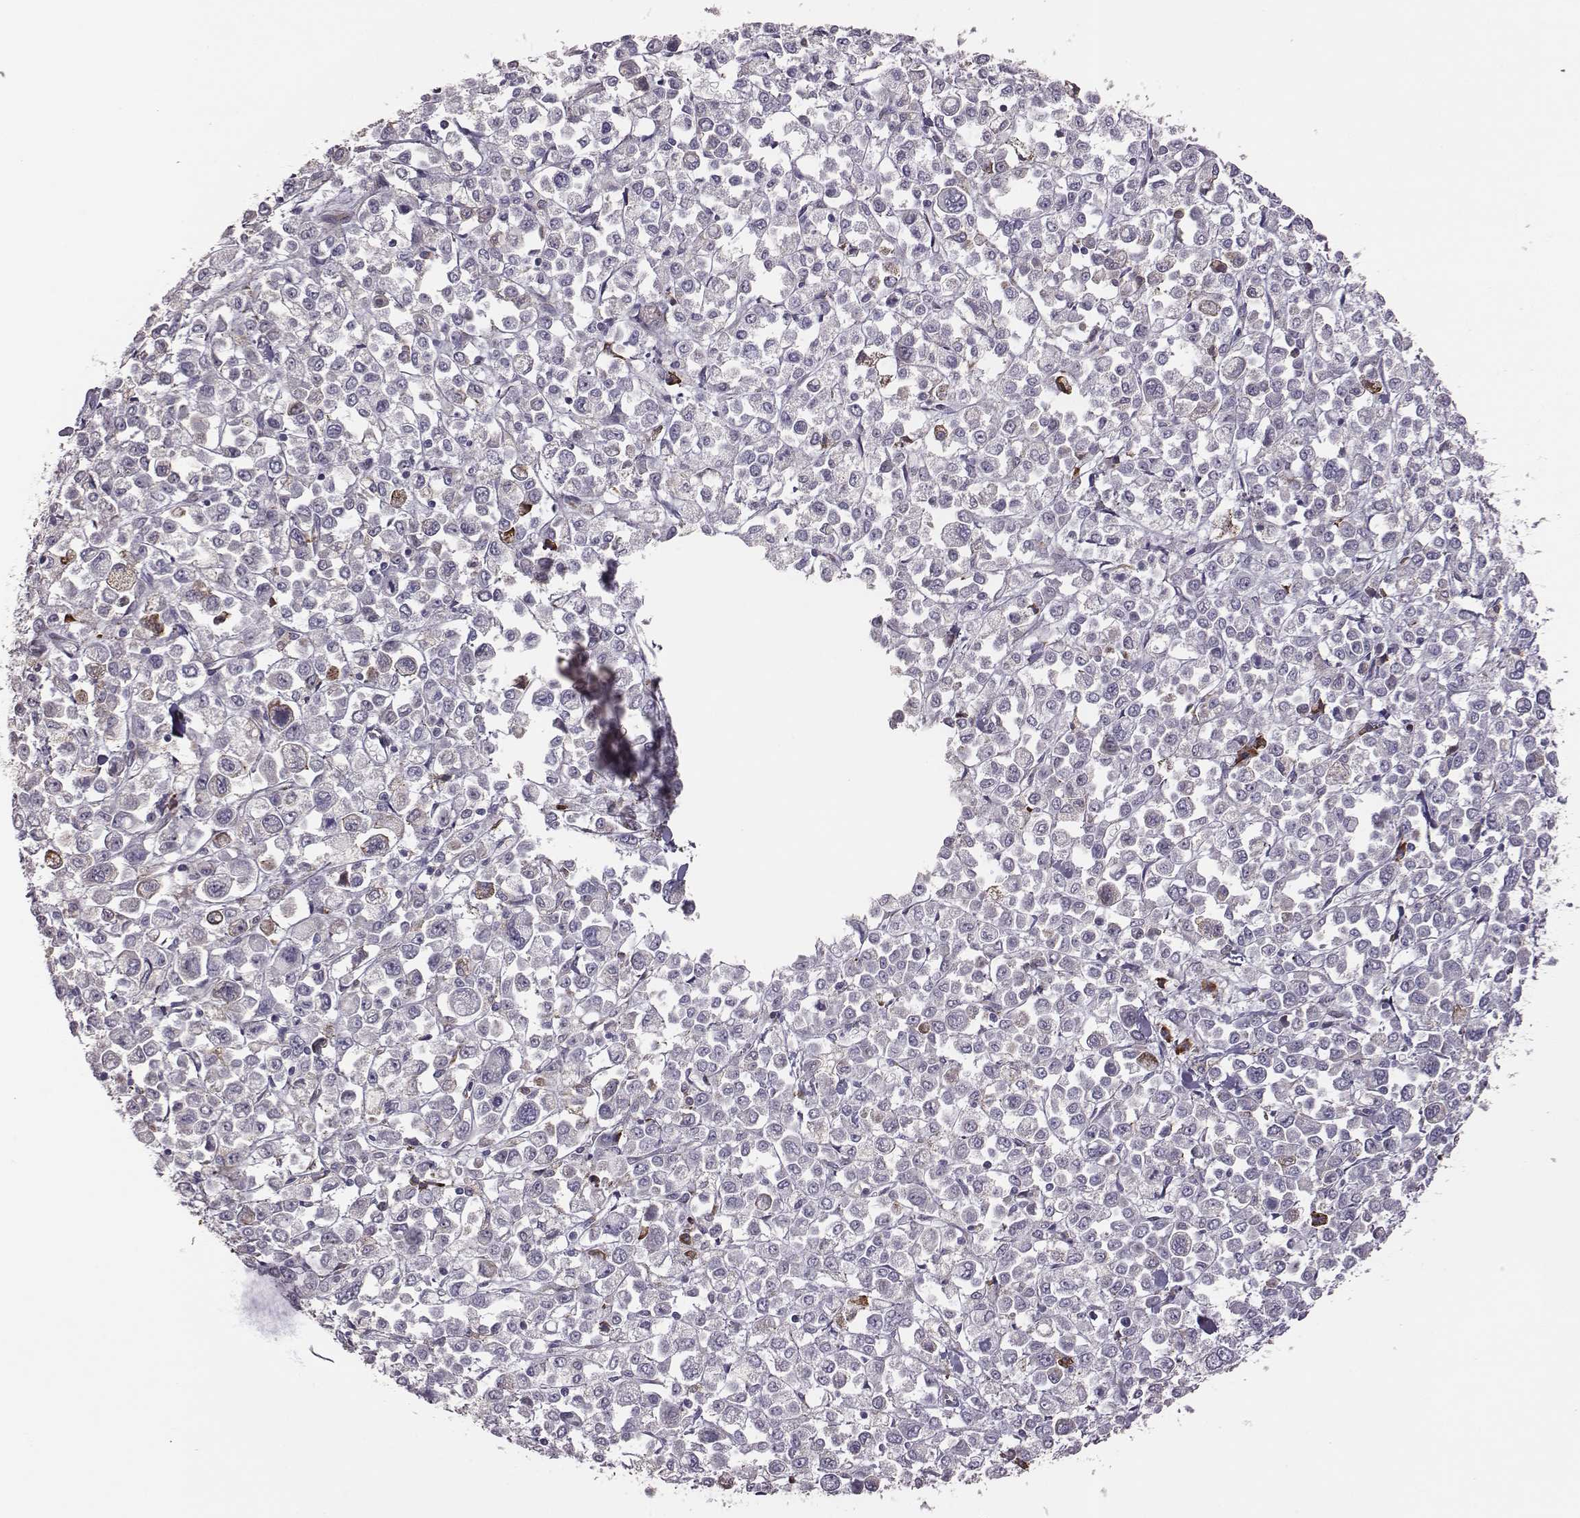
{"staining": {"intensity": "negative", "quantity": "none", "location": "none"}, "tissue": "stomach cancer", "cell_type": "Tumor cells", "image_type": "cancer", "snomed": [{"axis": "morphology", "description": "Adenocarcinoma, NOS"}, {"axis": "topography", "description": "Stomach, upper"}], "caption": "Human stomach adenocarcinoma stained for a protein using IHC reveals no expression in tumor cells.", "gene": "SELENOI", "patient": {"sex": "male", "age": 70}}